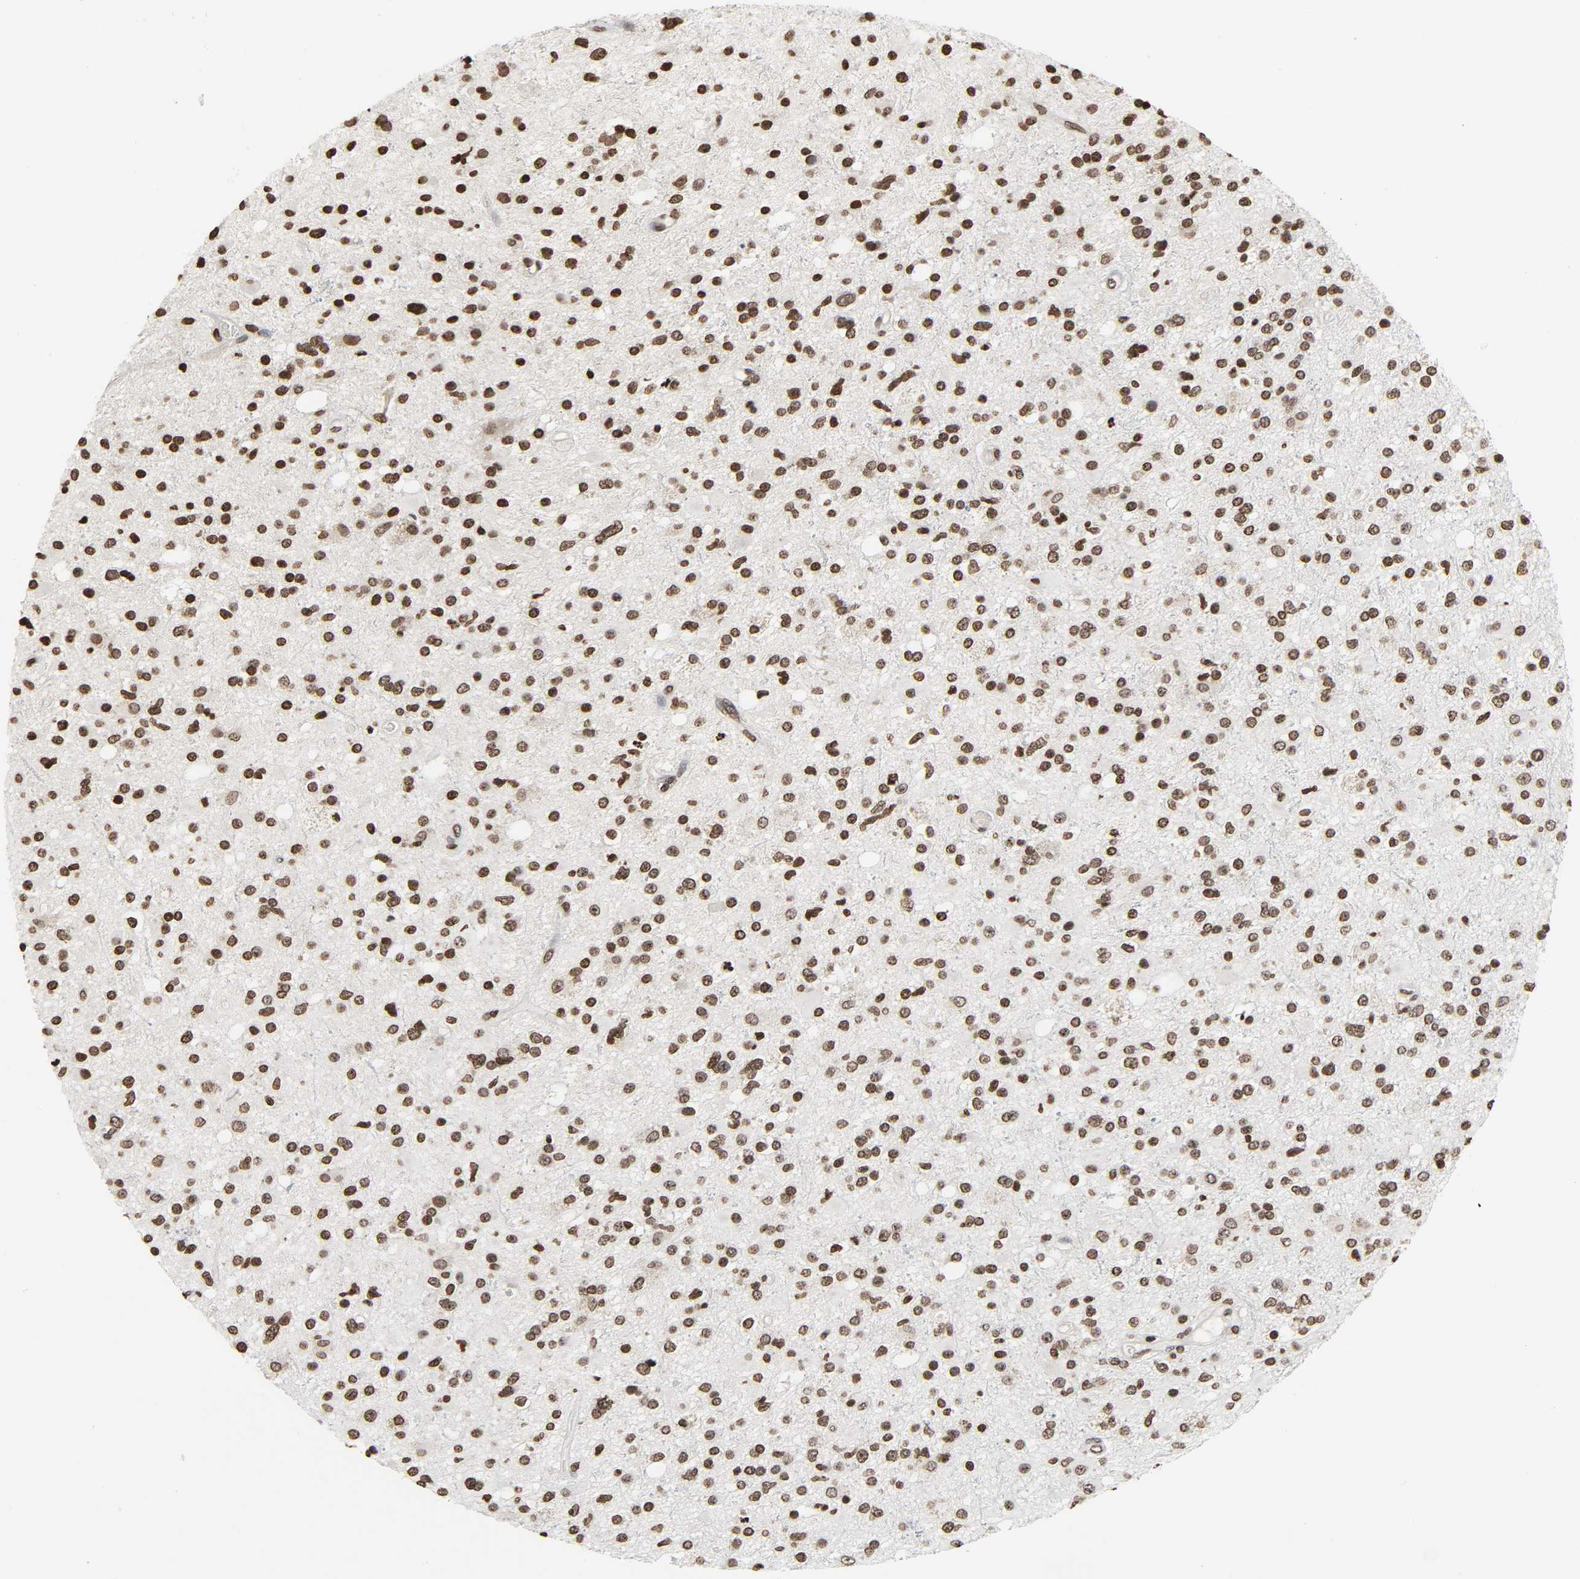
{"staining": {"intensity": "moderate", "quantity": ">75%", "location": "nuclear"}, "tissue": "glioma", "cell_type": "Tumor cells", "image_type": "cancer", "snomed": [{"axis": "morphology", "description": "Glioma, malignant, High grade"}, {"axis": "topography", "description": "Brain"}], "caption": "High-grade glioma (malignant) tissue shows moderate nuclear expression in approximately >75% of tumor cells, visualized by immunohistochemistry.", "gene": "ELAVL1", "patient": {"sex": "male", "age": 33}}